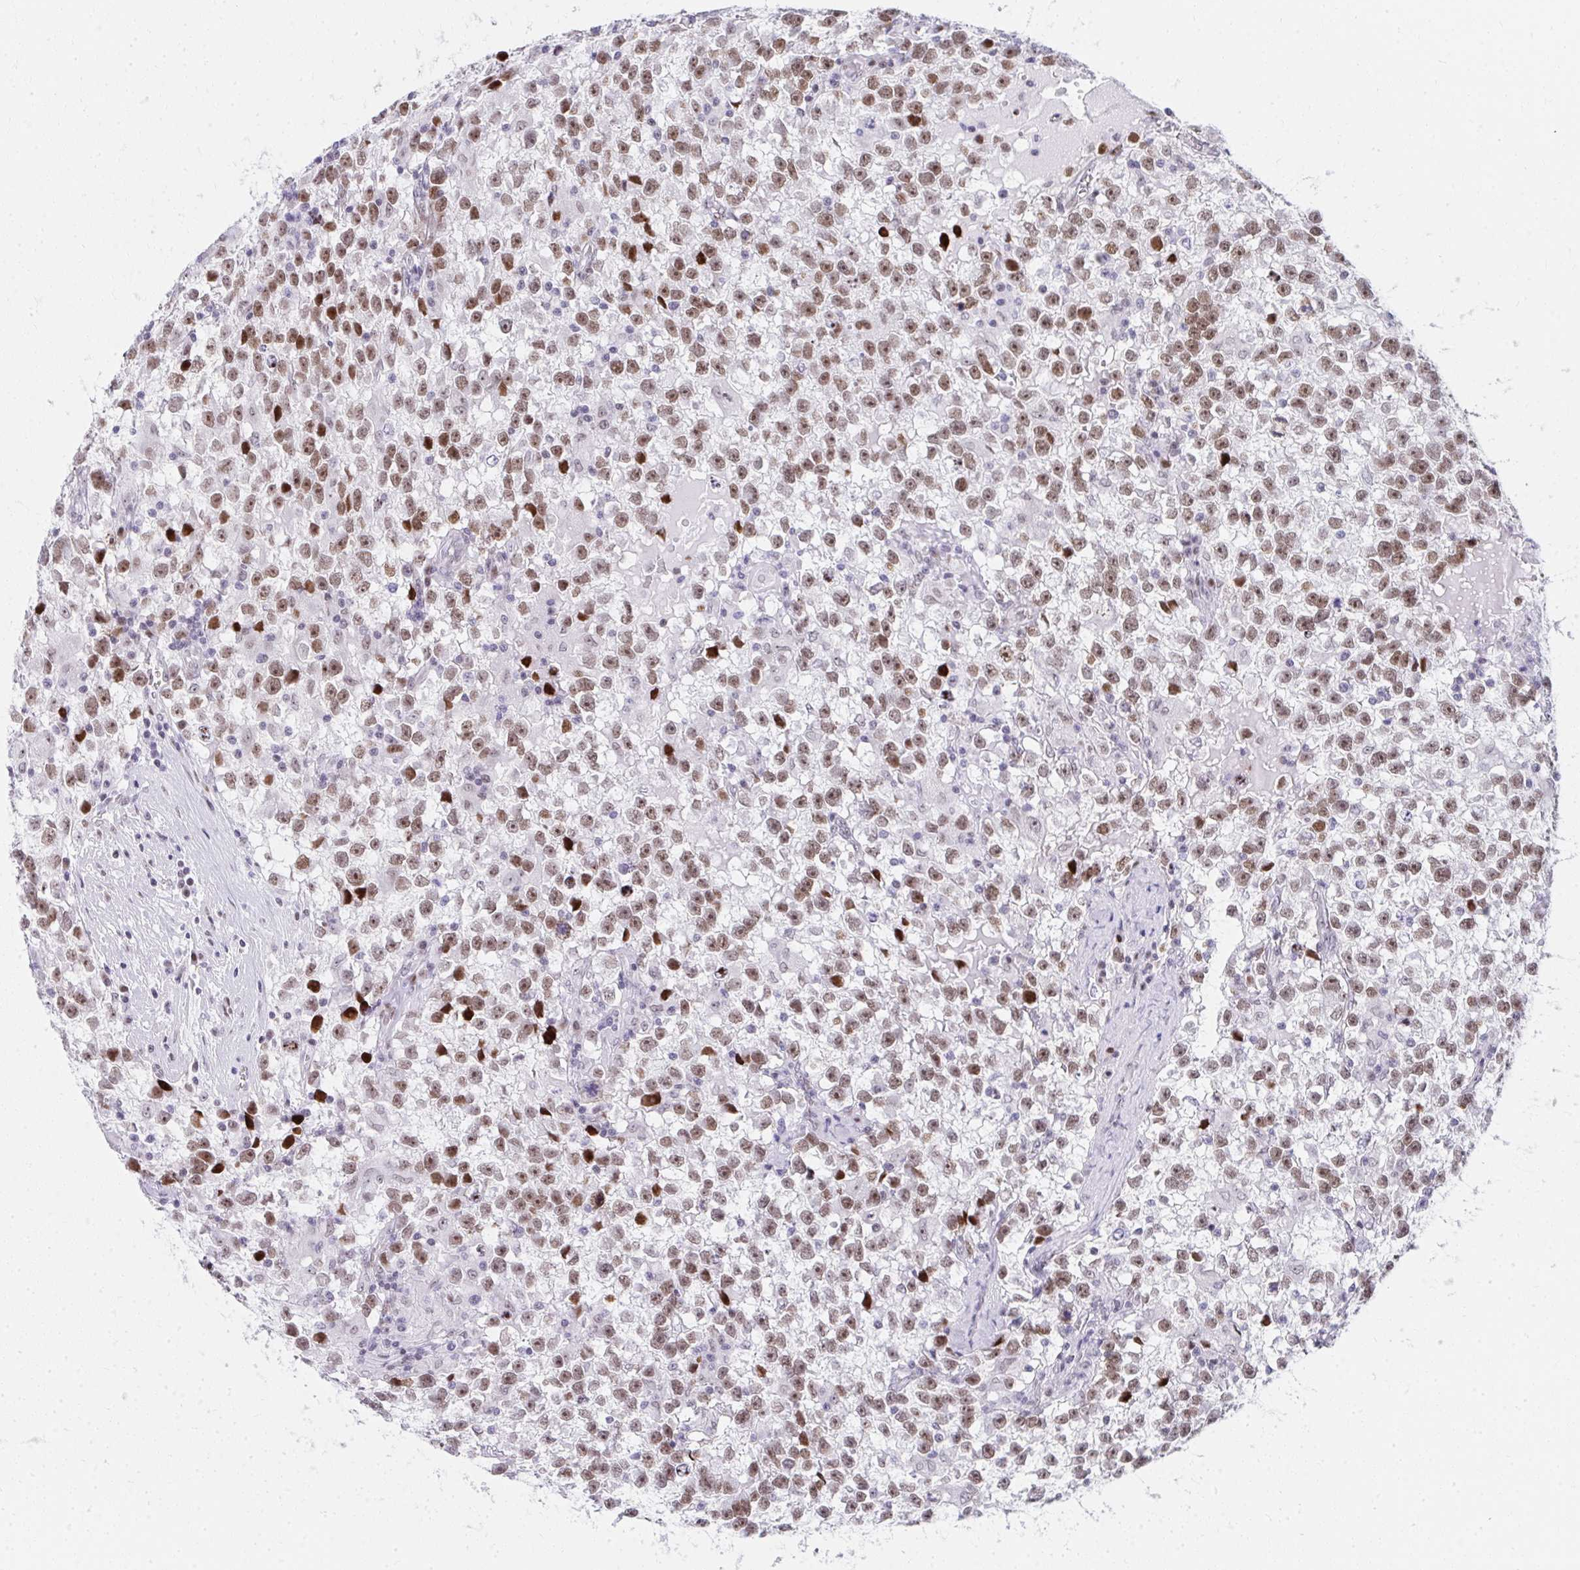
{"staining": {"intensity": "moderate", "quantity": ">75%", "location": "nuclear"}, "tissue": "testis cancer", "cell_type": "Tumor cells", "image_type": "cancer", "snomed": [{"axis": "morphology", "description": "Seminoma, NOS"}, {"axis": "topography", "description": "Testis"}], "caption": "High-magnification brightfield microscopy of testis cancer (seminoma) stained with DAB (brown) and counterstained with hematoxylin (blue). tumor cells exhibit moderate nuclear expression is present in about>75% of cells.", "gene": "GLDN", "patient": {"sex": "male", "age": 31}}